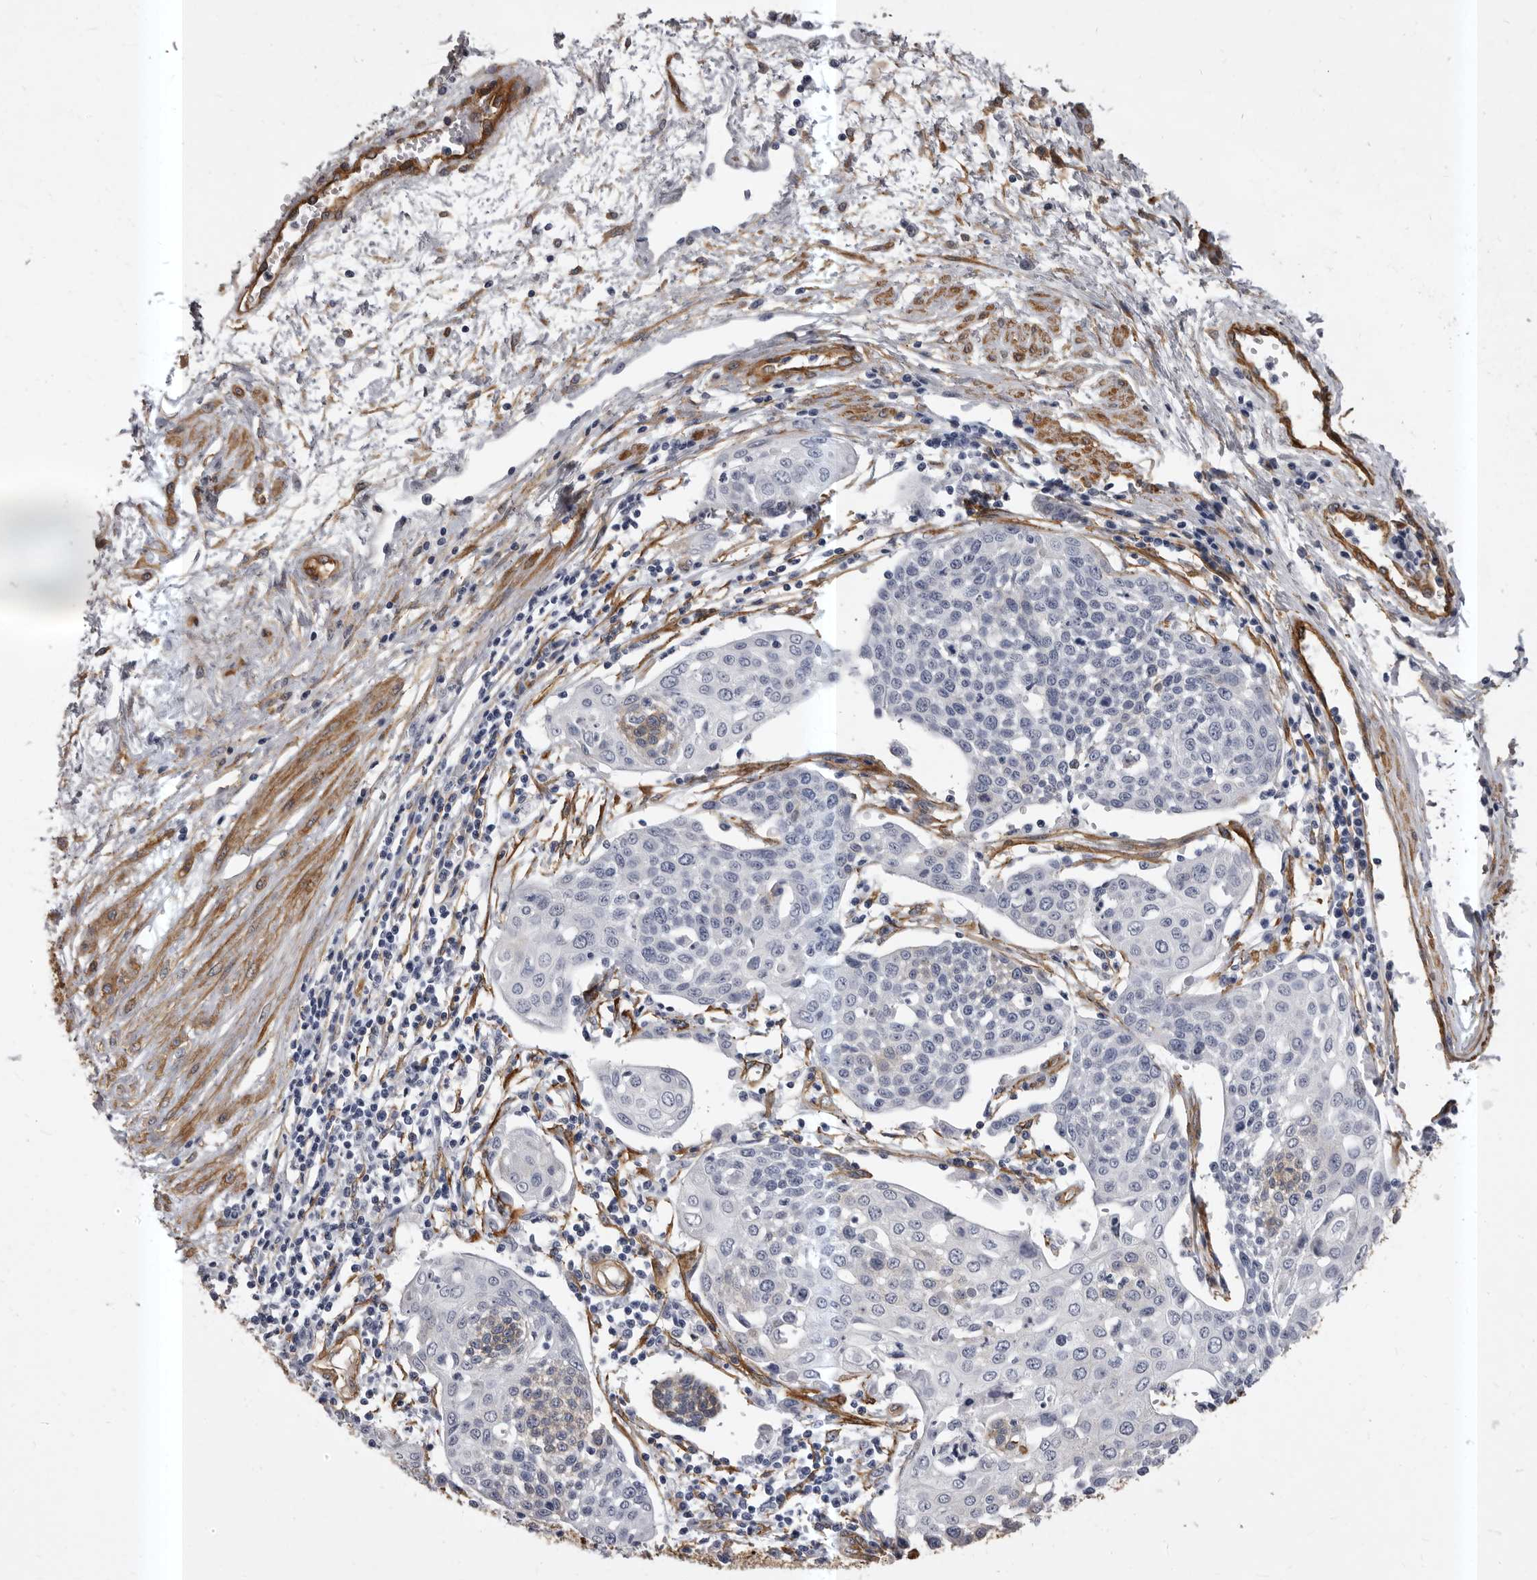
{"staining": {"intensity": "negative", "quantity": "none", "location": "none"}, "tissue": "cervical cancer", "cell_type": "Tumor cells", "image_type": "cancer", "snomed": [{"axis": "morphology", "description": "Squamous cell carcinoma, NOS"}, {"axis": "topography", "description": "Cervix"}], "caption": "Cervical squamous cell carcinoma stained for a protein using immunohistochemistry demonstrates no staining tumor cells.", "gene": "ENAH", "patient": {"sex": "female", "age": 34}}